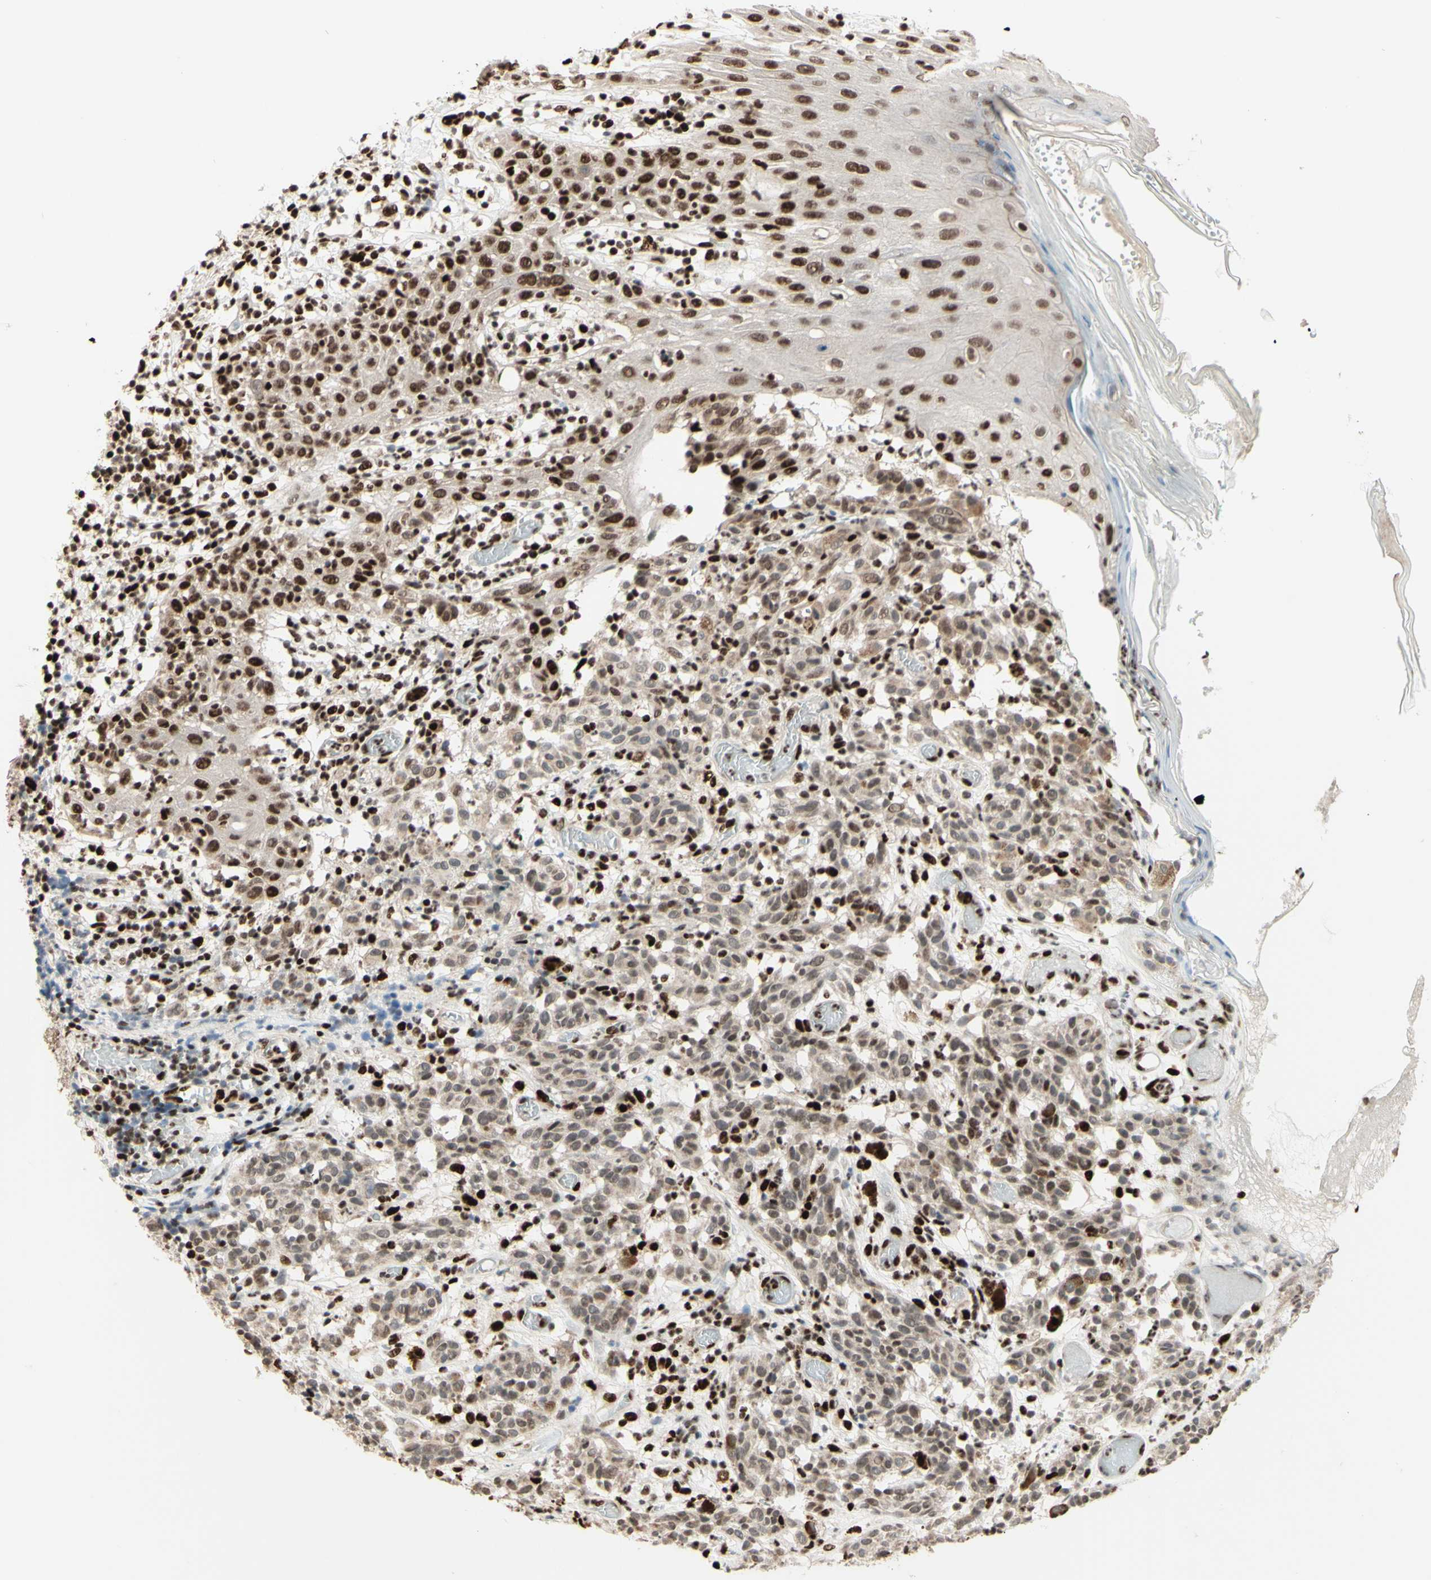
{"staining": {"intensity": "weak", "quantity": ">75%", "location": "cytoplasmic/membranous,nuclear"}, "tissue": "melanoma", "cell_type": "Tumor cells", "image_type": "cancer", "snomed": [{"axis": "morphology", "description": "Malignant melanoma, NOS"}, {"axis": "topography", "description": "Skin"}], "caption": "High-power microscopy captured an immunohistochemistry (IHC) histopathology image of malignant melanoma, revealing weak cytoplasmic/membranous and nuclear positivity in about >75% of tumor cells.", "gene": "NR3C1", "patient": {"sex": "female", "age": 46}}